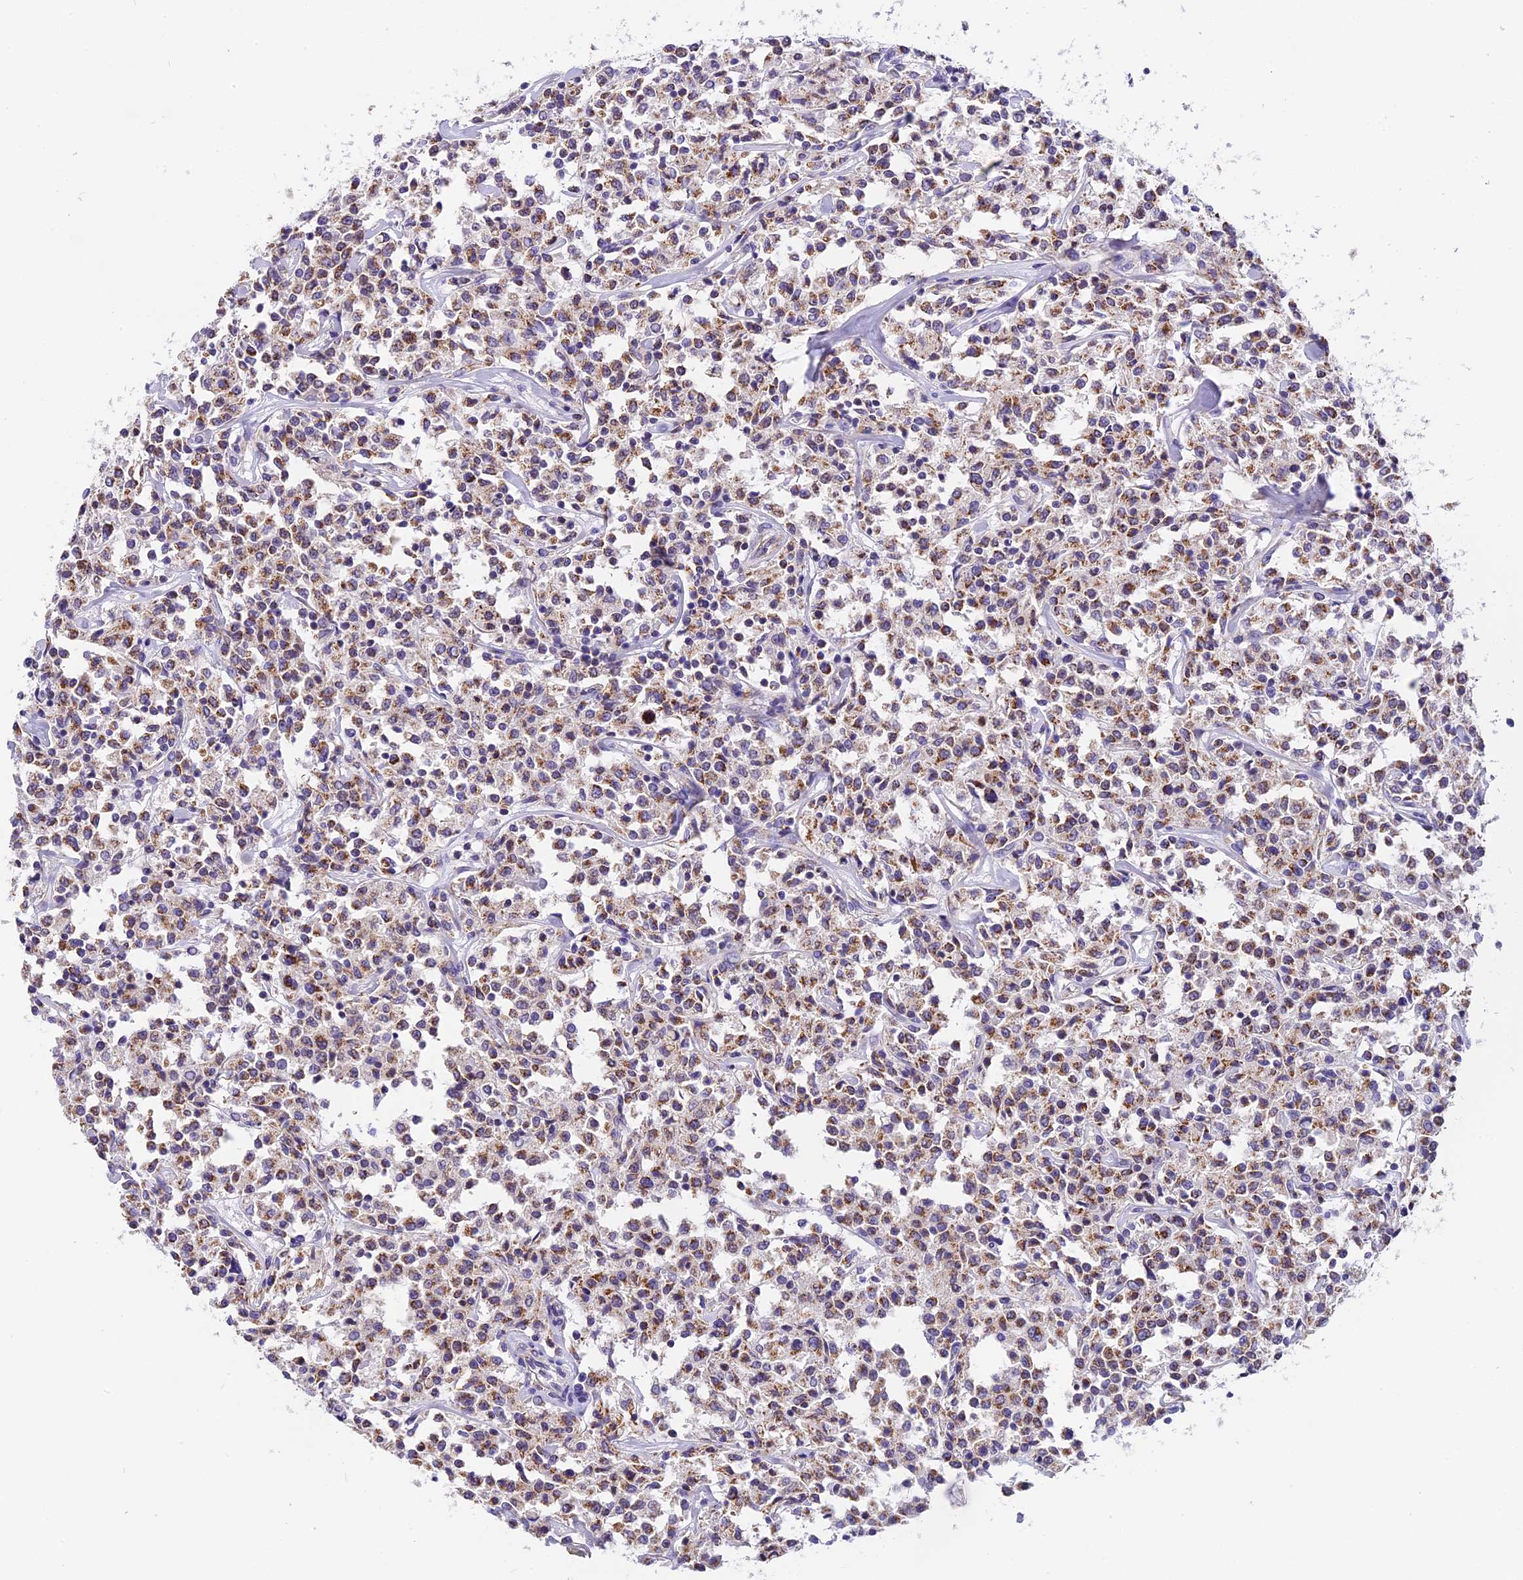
{"staining": {"intensity": "moderate", "quantity": ">75%", "location": "cytoplasmic/membranous"}, "tissue": "lymphoma", "cell_type": "Tumor cells", "image_type": "cancer", "snomed": [{"axis": "morphology", "description": "Malignant lymphoma, non-Hodgkin's type, Low grade"}, {"axis": "topography", "description": "Small intestine"}], "caption": "The immunohistochemical stain highlights moderate cytoplasmic/membranous staining in tumor cells of lymphoma tissue.", "gene": "MGME1", "patient": {"sex": "female", "age": 59}}